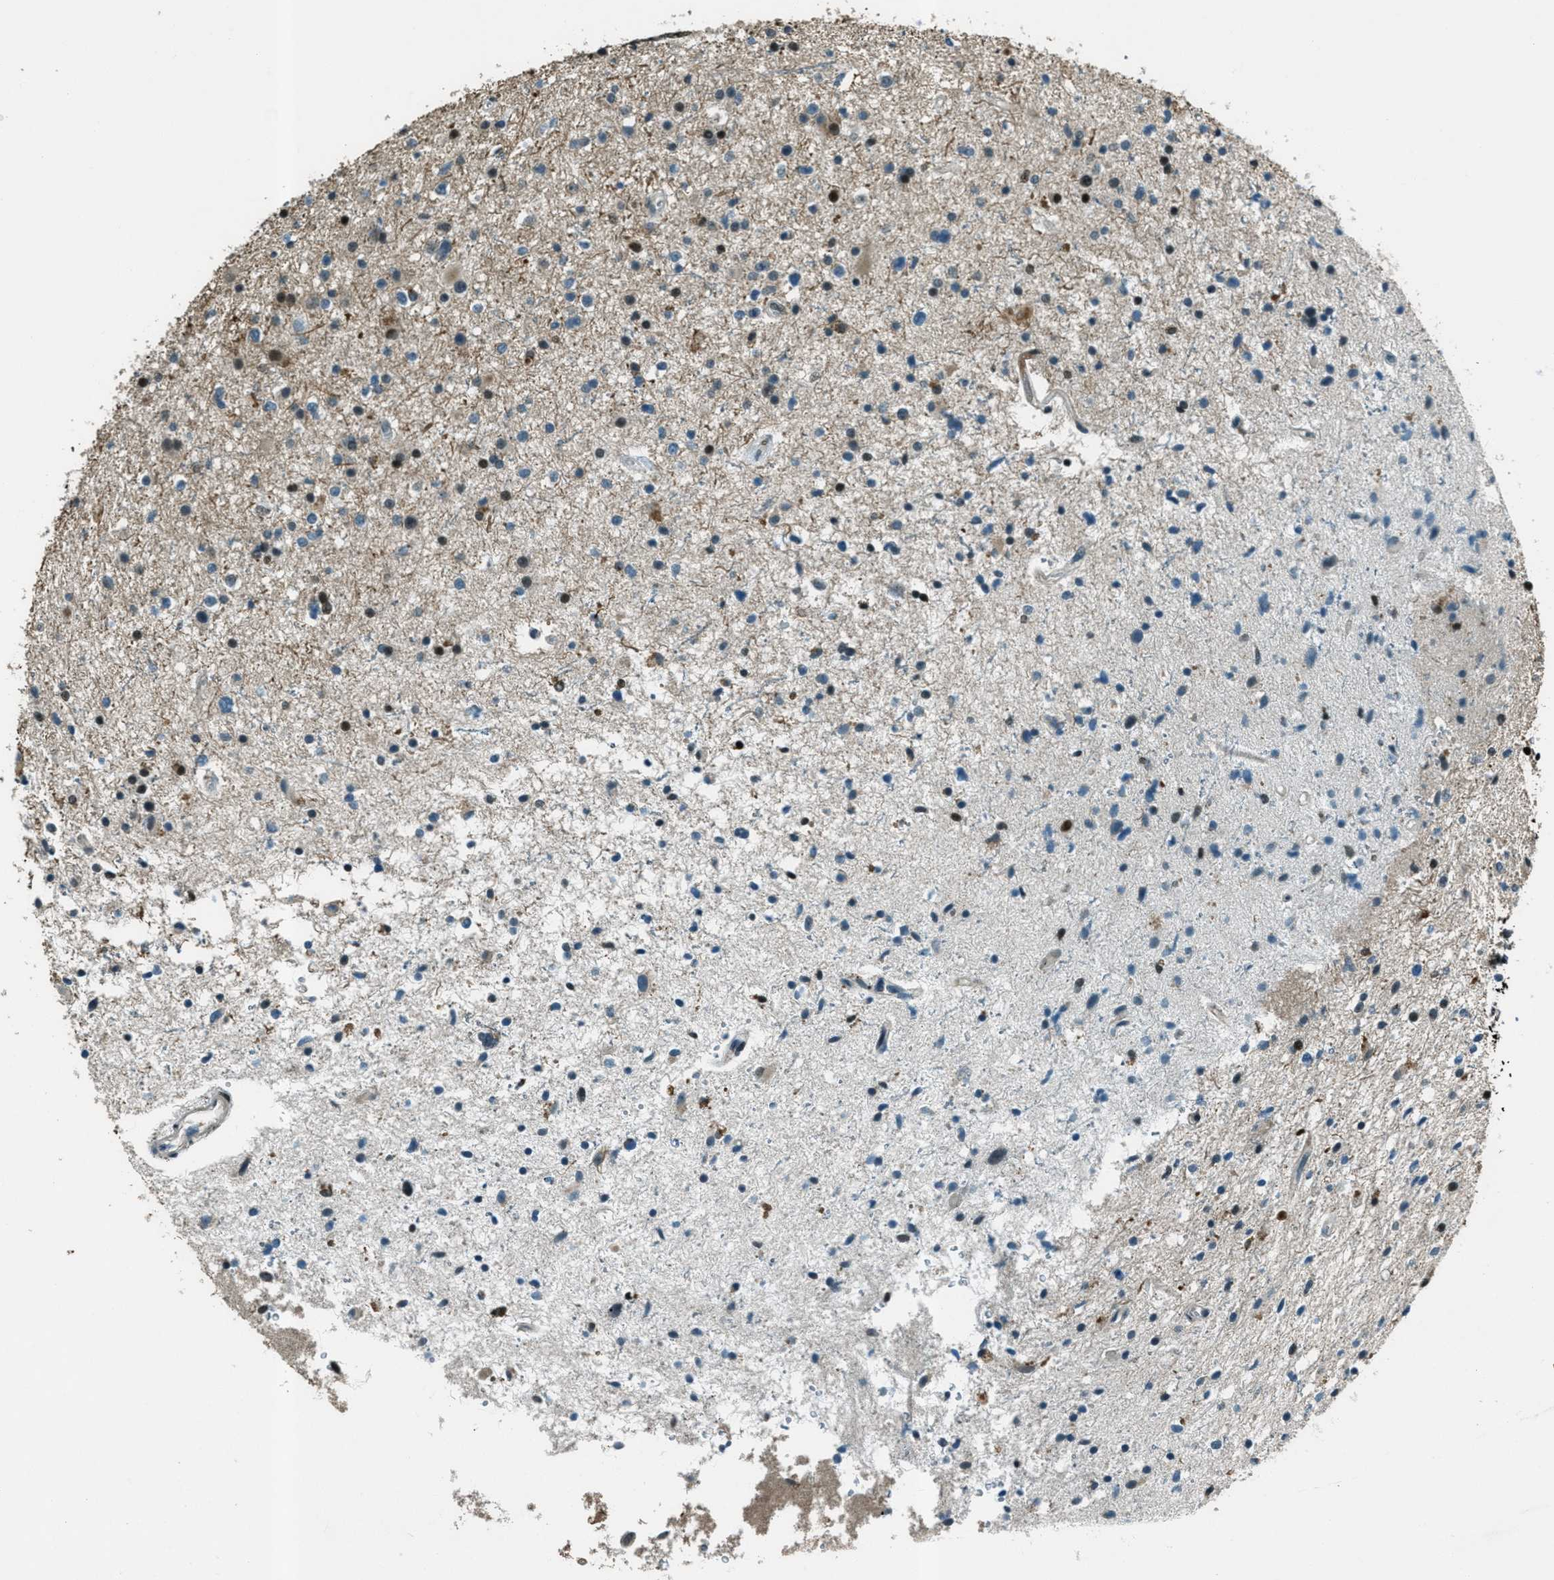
{"staining": {"intensity": "moderate", "quantity": "<25%", "location": "nuclear"}, "tissue": "glioma", "cell_type": "Tumor cells", "image_type": "cancer", "snomed": [{"axis": "morphology", "description": "Glioma, malignant, High grade"}, {"axis": "topography", "description": "Brain"}], "caption": "DAB immunohistochemical staining of human glioma displays moderate nuclear protein staining in approximately <25% of tumor cells.", "gene": "TARDBP", "patient": {"sex": "male", "age": 33}}